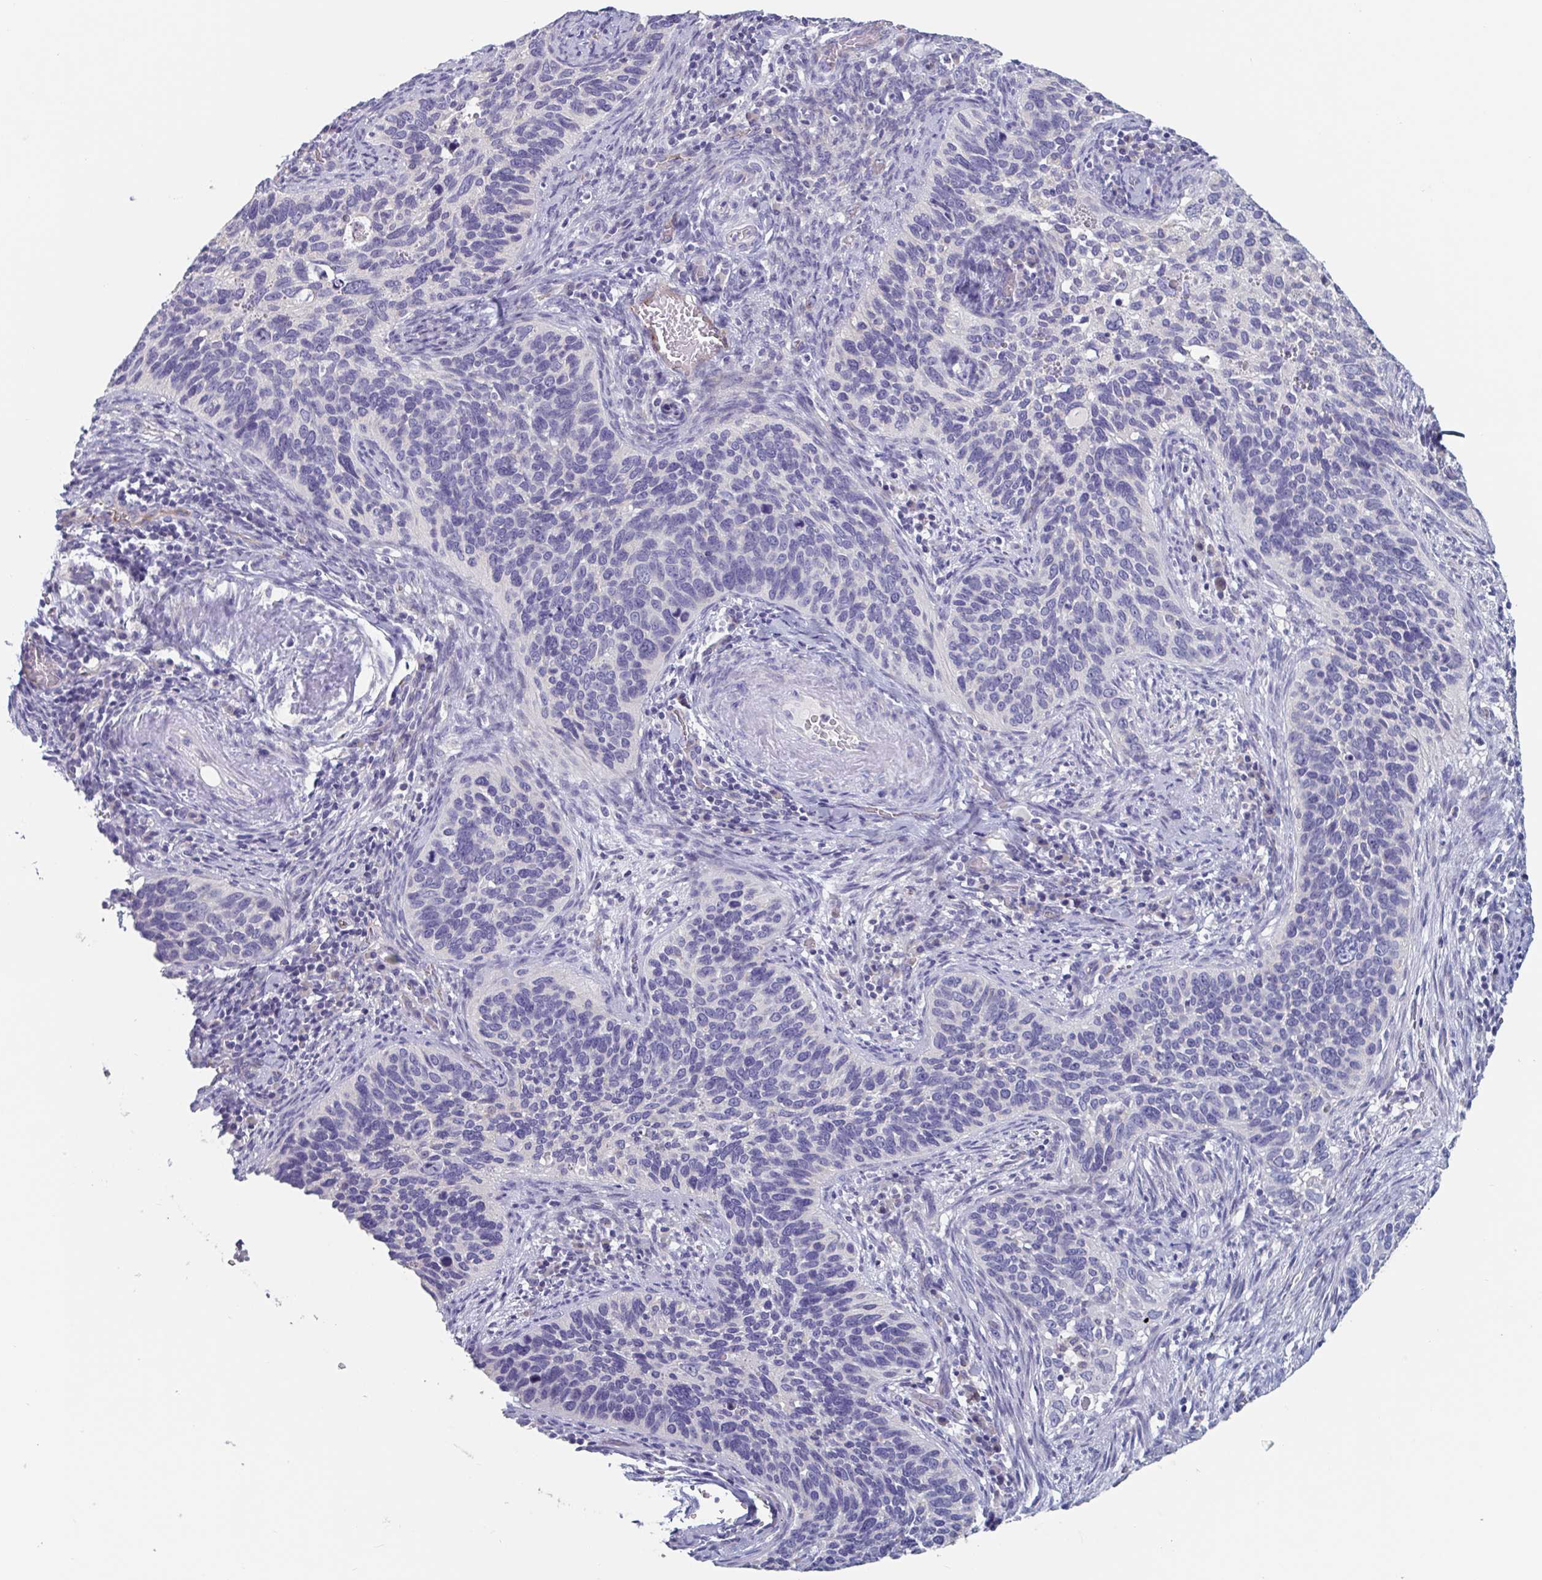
{"staining": {"intensity": "negative", "quantity": "none", "location": "none"}, "tissue": "cervical cancer", "cell_type": "Tumor cells", "image_type": "cancer", "snomed": [{"axis": "morphology", "description": "Squamous cell carcinoma, NOS"}, {"axis": "topography", "description": "Cervix"}], "caption": "This is an IHC histopathology image of cervical squamous cell carcinoma. There is no expression in tumor cells.", "gene": "ABHD16A", "patient": {"sex": "female", "age": 51}}